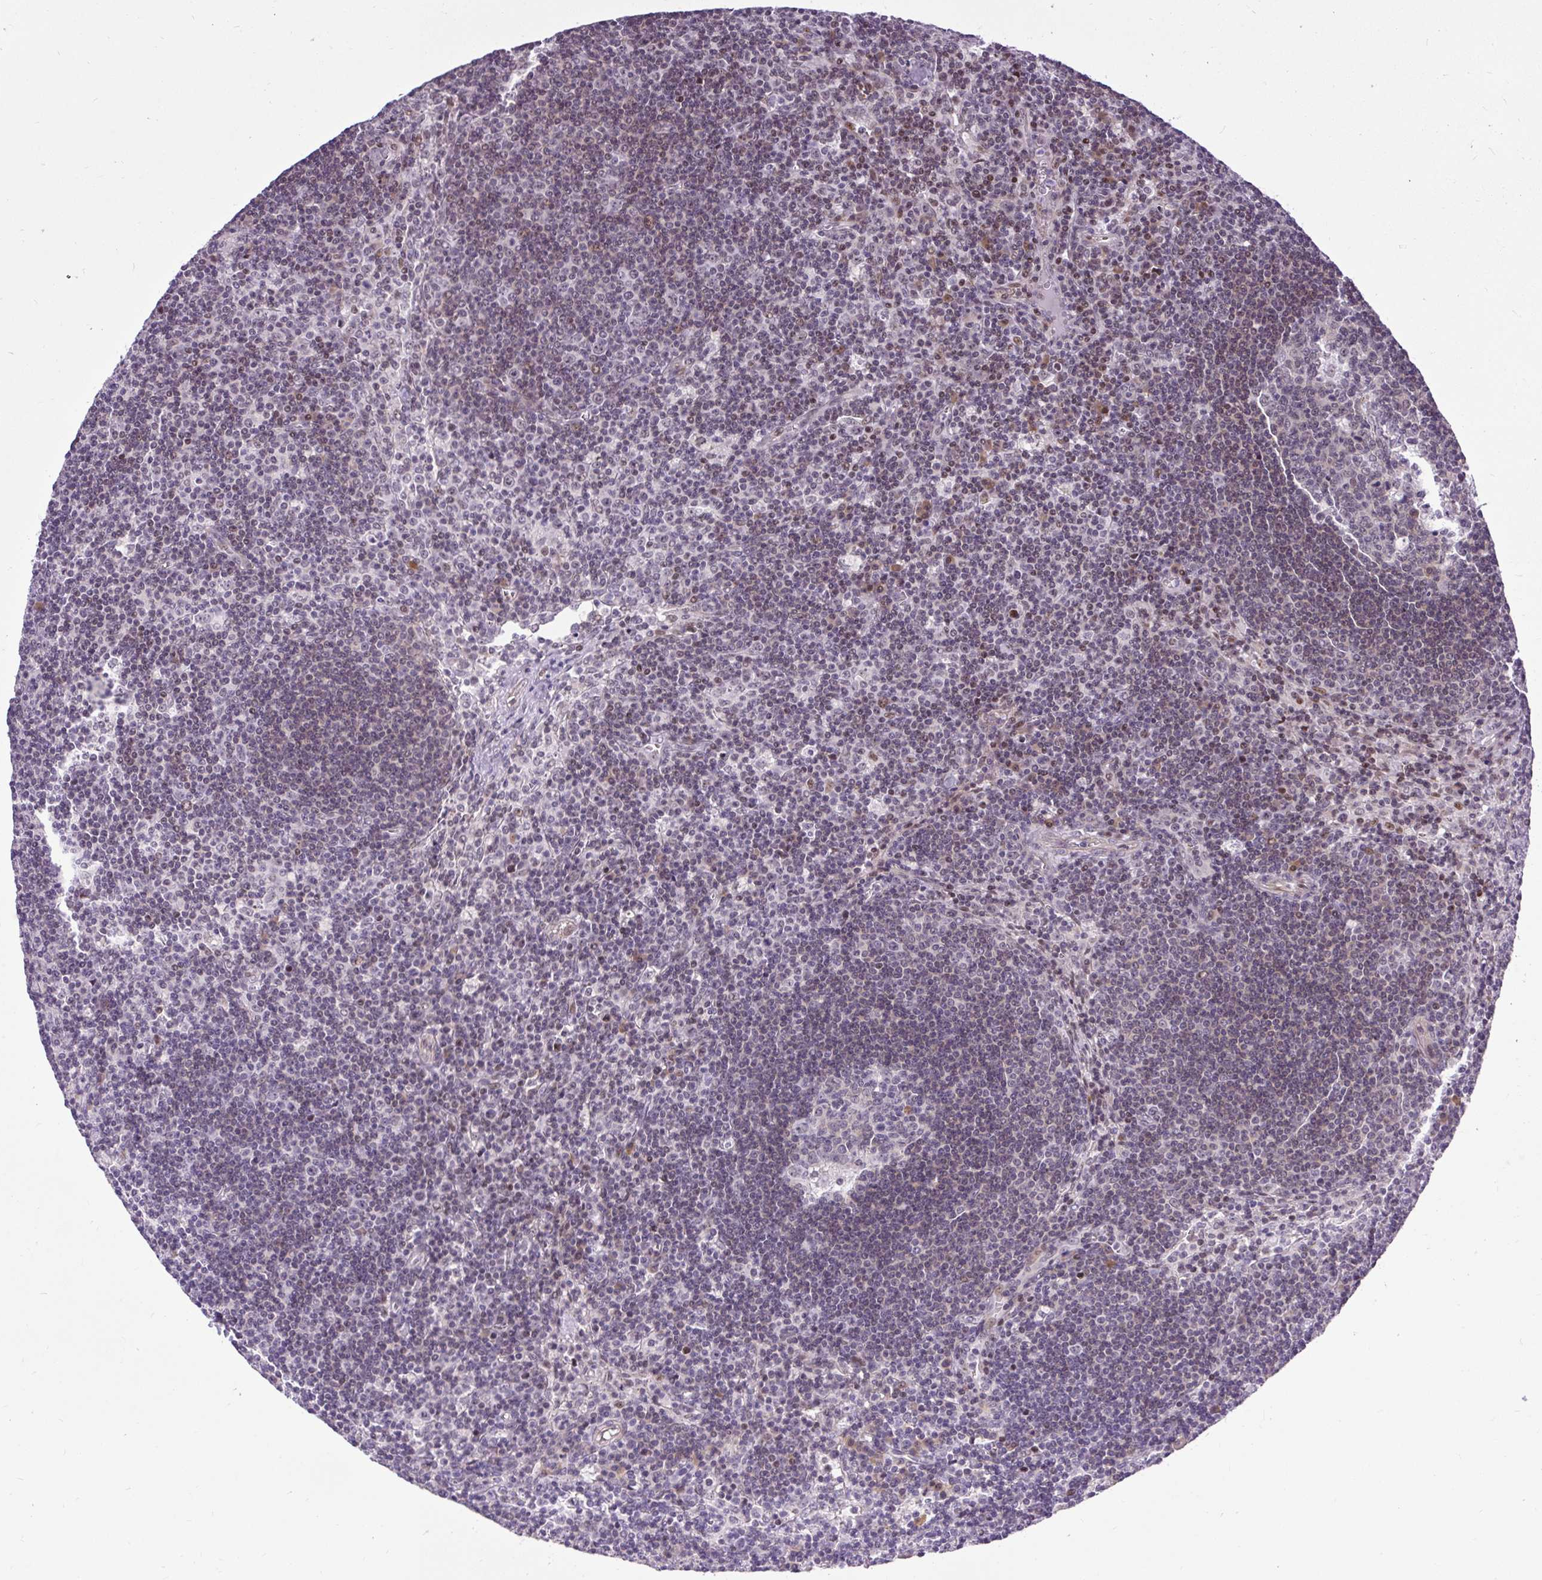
{"staining": {"intensity": "negative", "quantity": "none", "location": "none"}, "tissue": "lymph node", "cell_type": "Germinal center cells", "image_type": "normal", "snomed": [{"axis": "morphology", "description": "Normal tissue, NOS"}, {"axis": "topography", "description": "Lymph node"}], "caption": "Lymph node was stained to show a protein in brown. There is no significant expression in germinal center cells. Nuclei are stained in blue.", "gene": "ARHGEF18", "patient": {"sex": "male", "age": 58}}